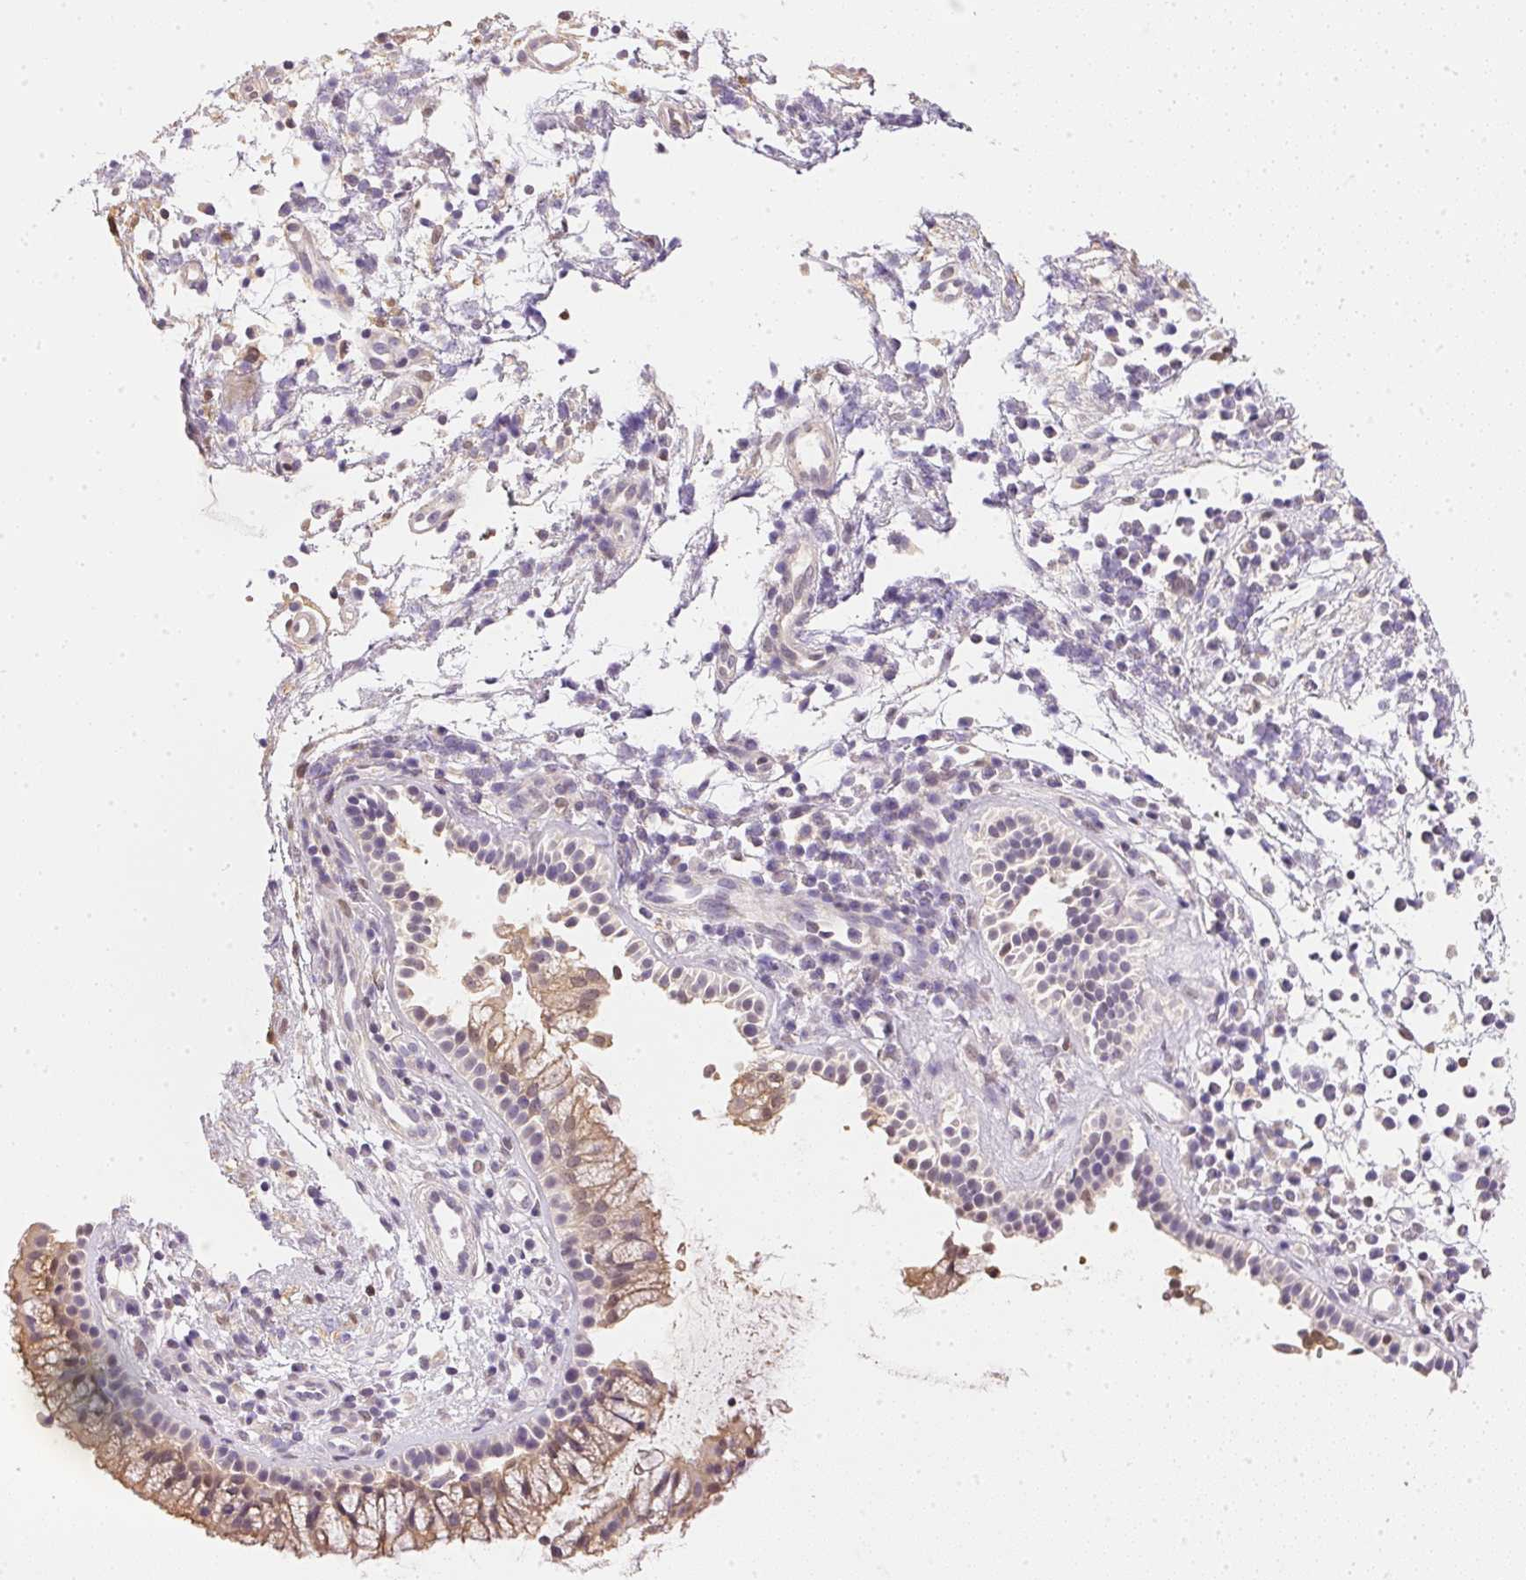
{"staining": {"intensity": "weak", "quantity": "25%-75%", "location": "cytoplasmic/membranous"}, "tissue": "nasopharynx", "cell_type": "Respiratory epithelial cells", "image_type": "normal", "snomed": [{"axis": "morphology", "description": "Normal tissue, NOS"}, {"axis": "topography", "description": "Nasopharynx"}], "caption": "Protein staining of normal nasopharynx displays weak cytoplasmic/membranous positivity in approximately 25%-75% of respiratory epithelial cells.", "gene": "S100A3", "patient": {"sex": "male", "age": 77}}